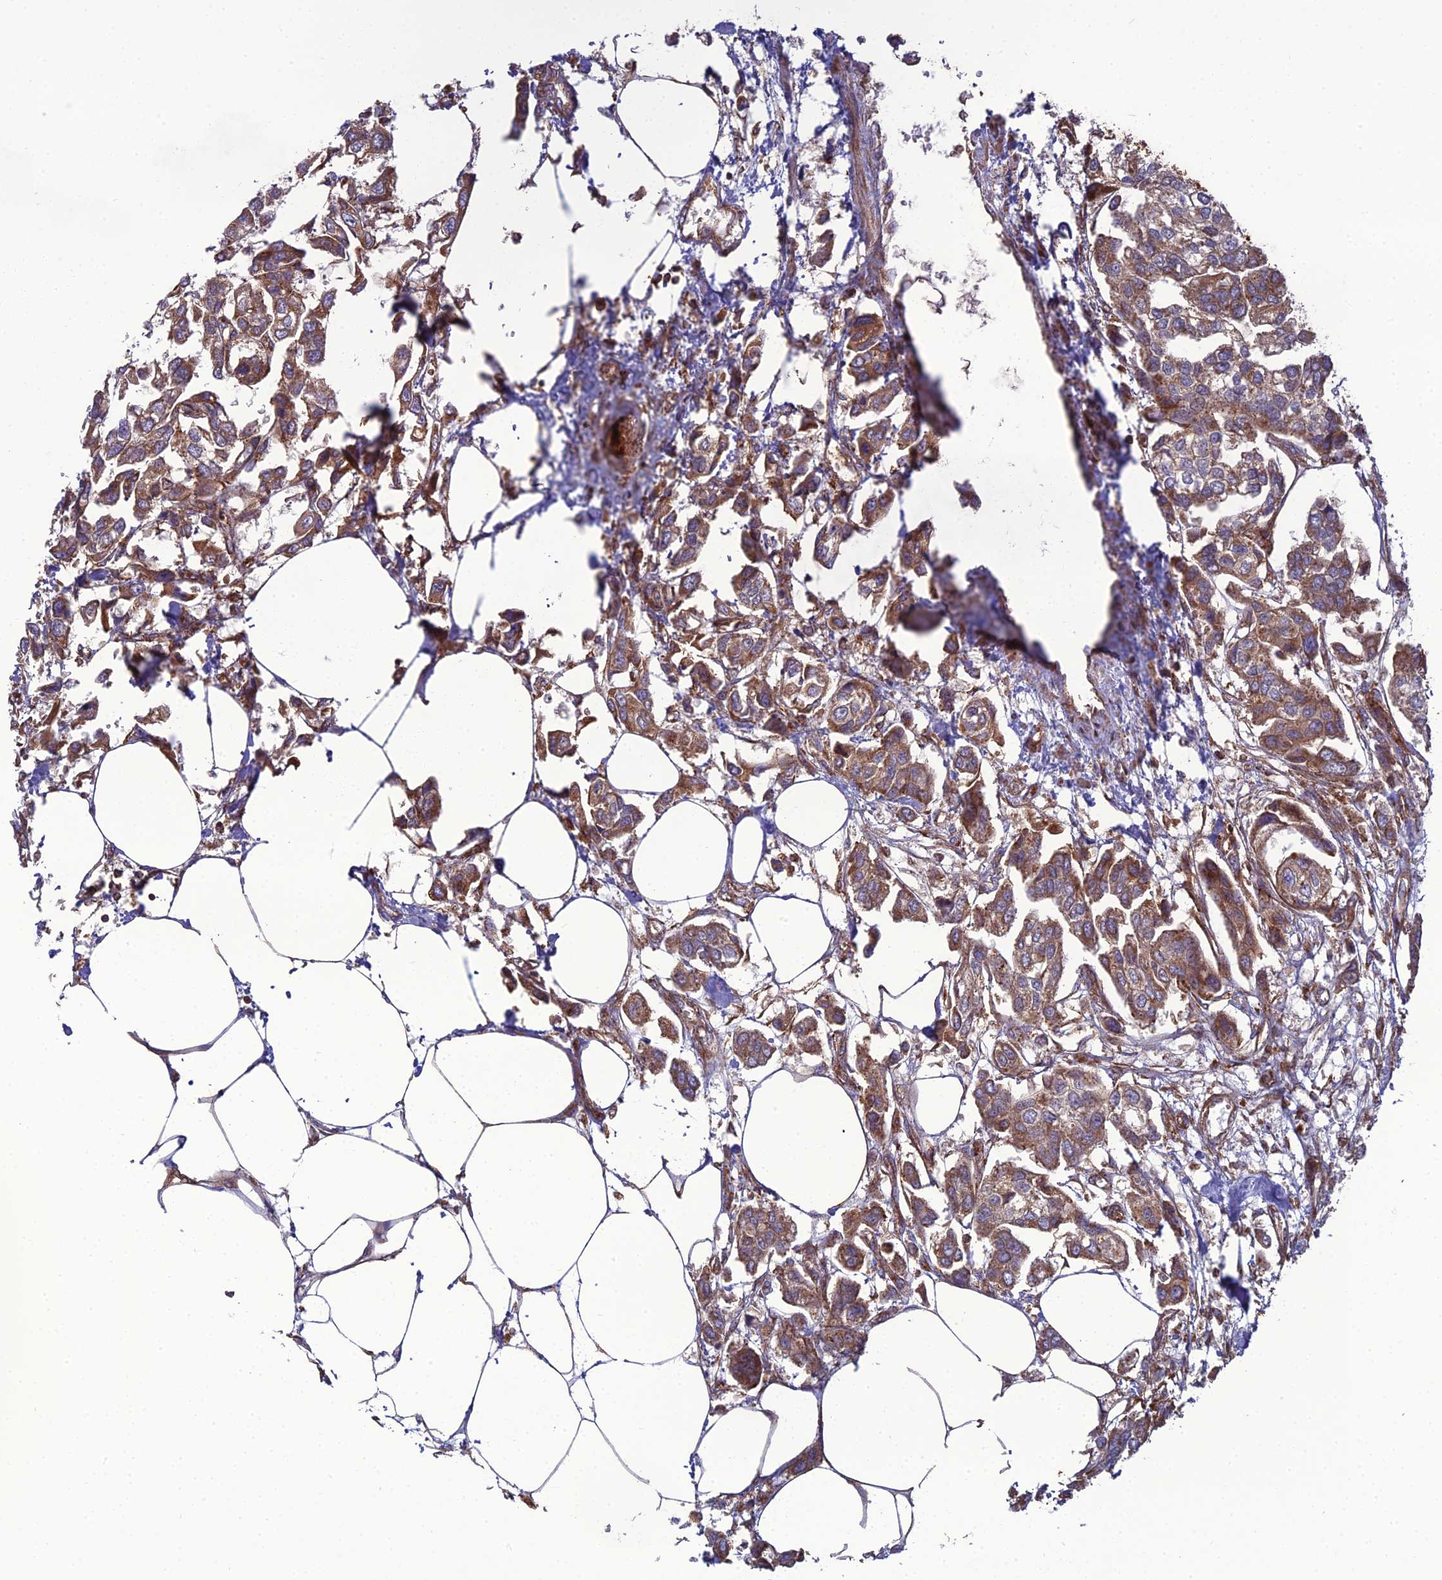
{"staining": {"intensity": "moderate", "quantity": ">75%", "location": "cytoplasmic/membranous"}, "tissue": "urothelial cancer", "cell_type": "Tumor cells", "image_type": "cancer", "snomed": [{"axis": "morphology", "description": "Urothelial carcinoma, High grade"}, {"axis": "topography", "description": "Urinary bladder"}], "caption": "The micrograph displays a brown stain indicating the presence of a protein in the cytoplasmic/membranous of tumor cells in high-grade urothelial carcinoma.", "gene": "LNPEP", "patient": {"sex": "male", "age": 67}}